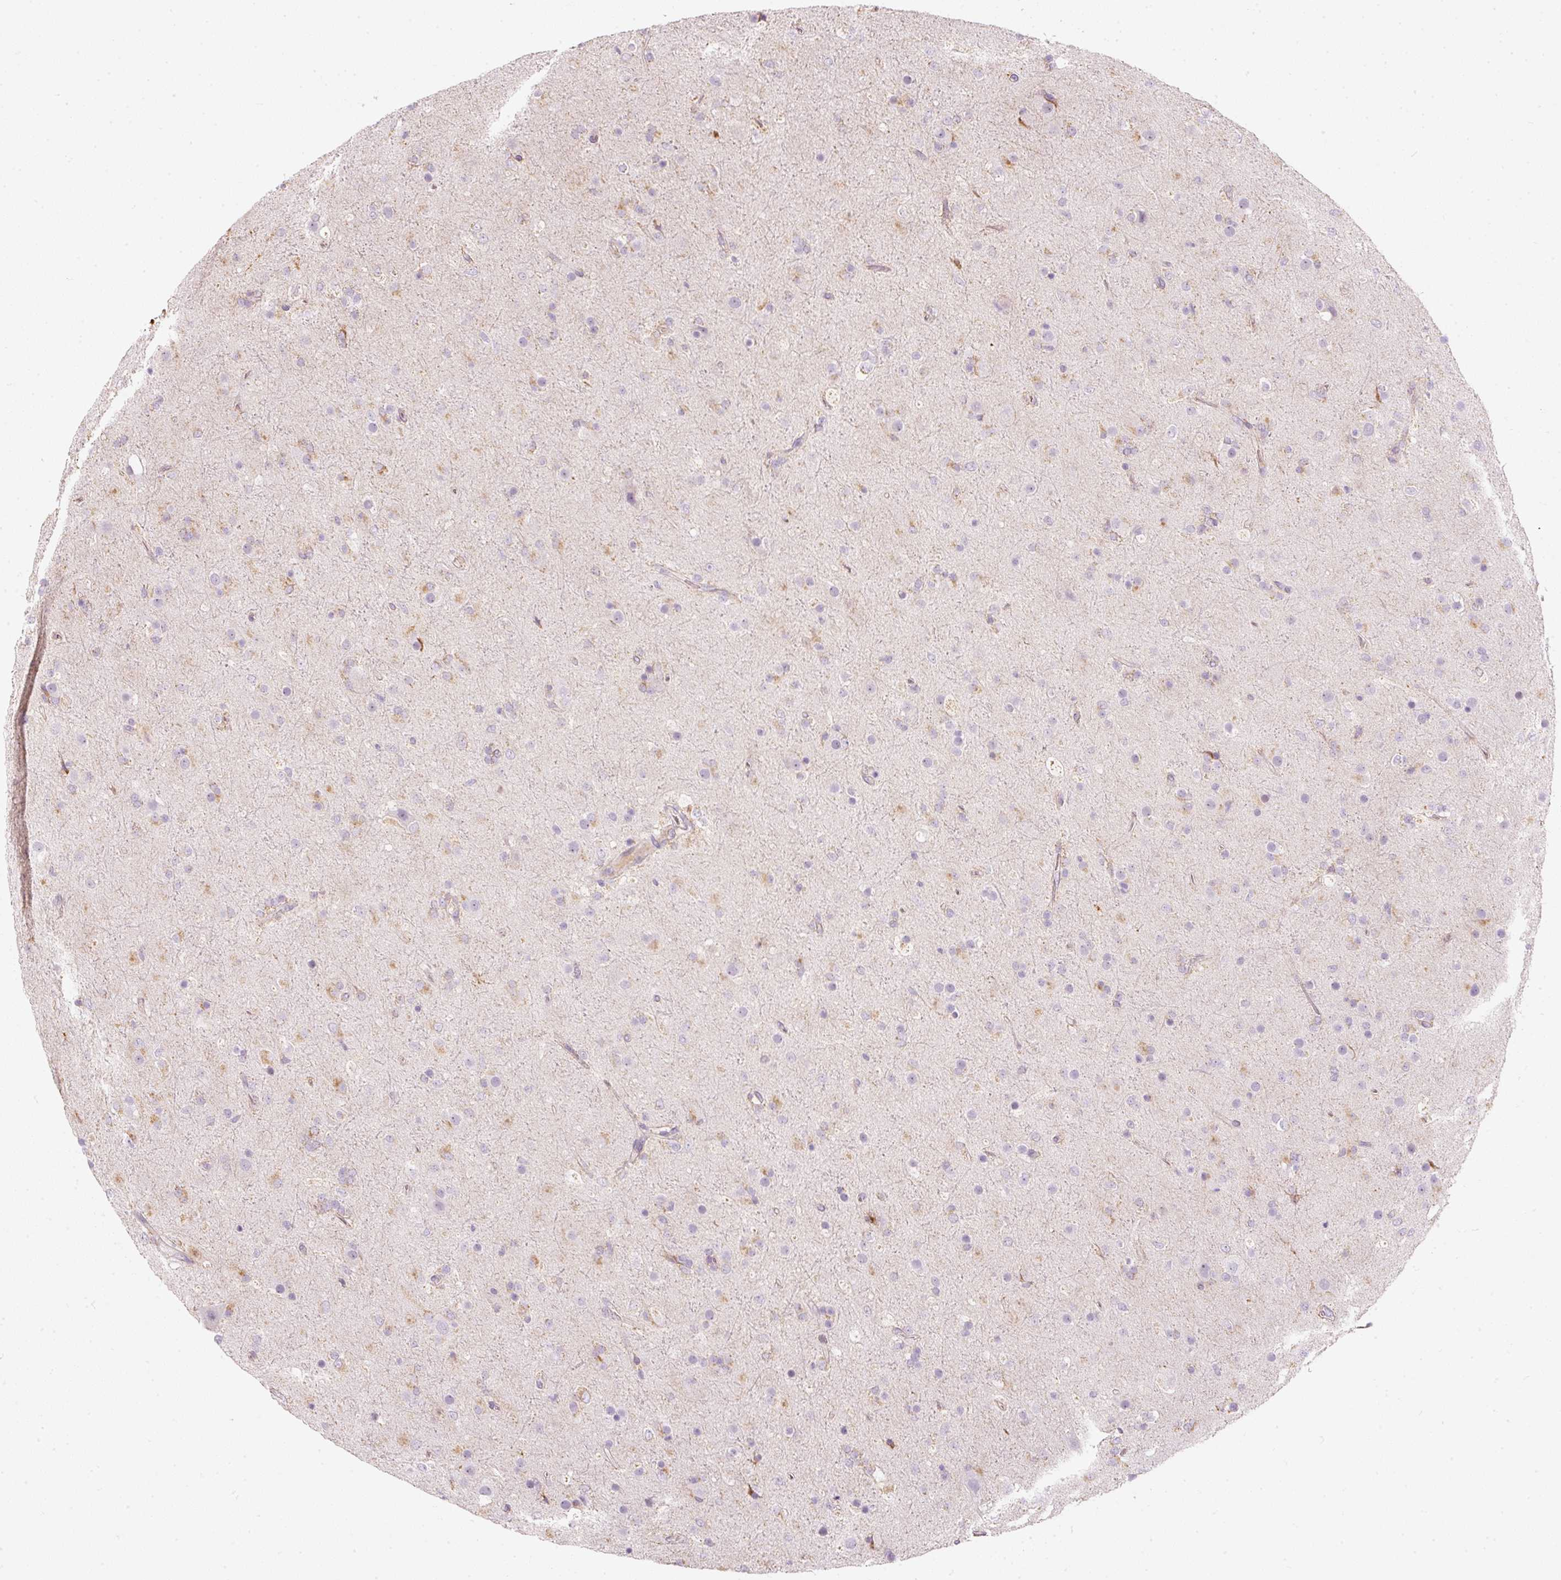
{"staining": {"intensity": "negative", "quantity": "none", "location": "none"}, "tissue": "glioma", "cell_type": "Tumor cells", "image_type": "cancer", "snomed": [{"axis": "morphology", "description": "Glioma, malignant, Low grade"}, {"axis": "topography", "description": "Brain"}], "caption": "Human glioma stained for a protein using immunohistochemistry (IHC) reveals no staining in tumor cells.", "gene": "RNF39", "patient": {"sex": "male", "age": 65}}